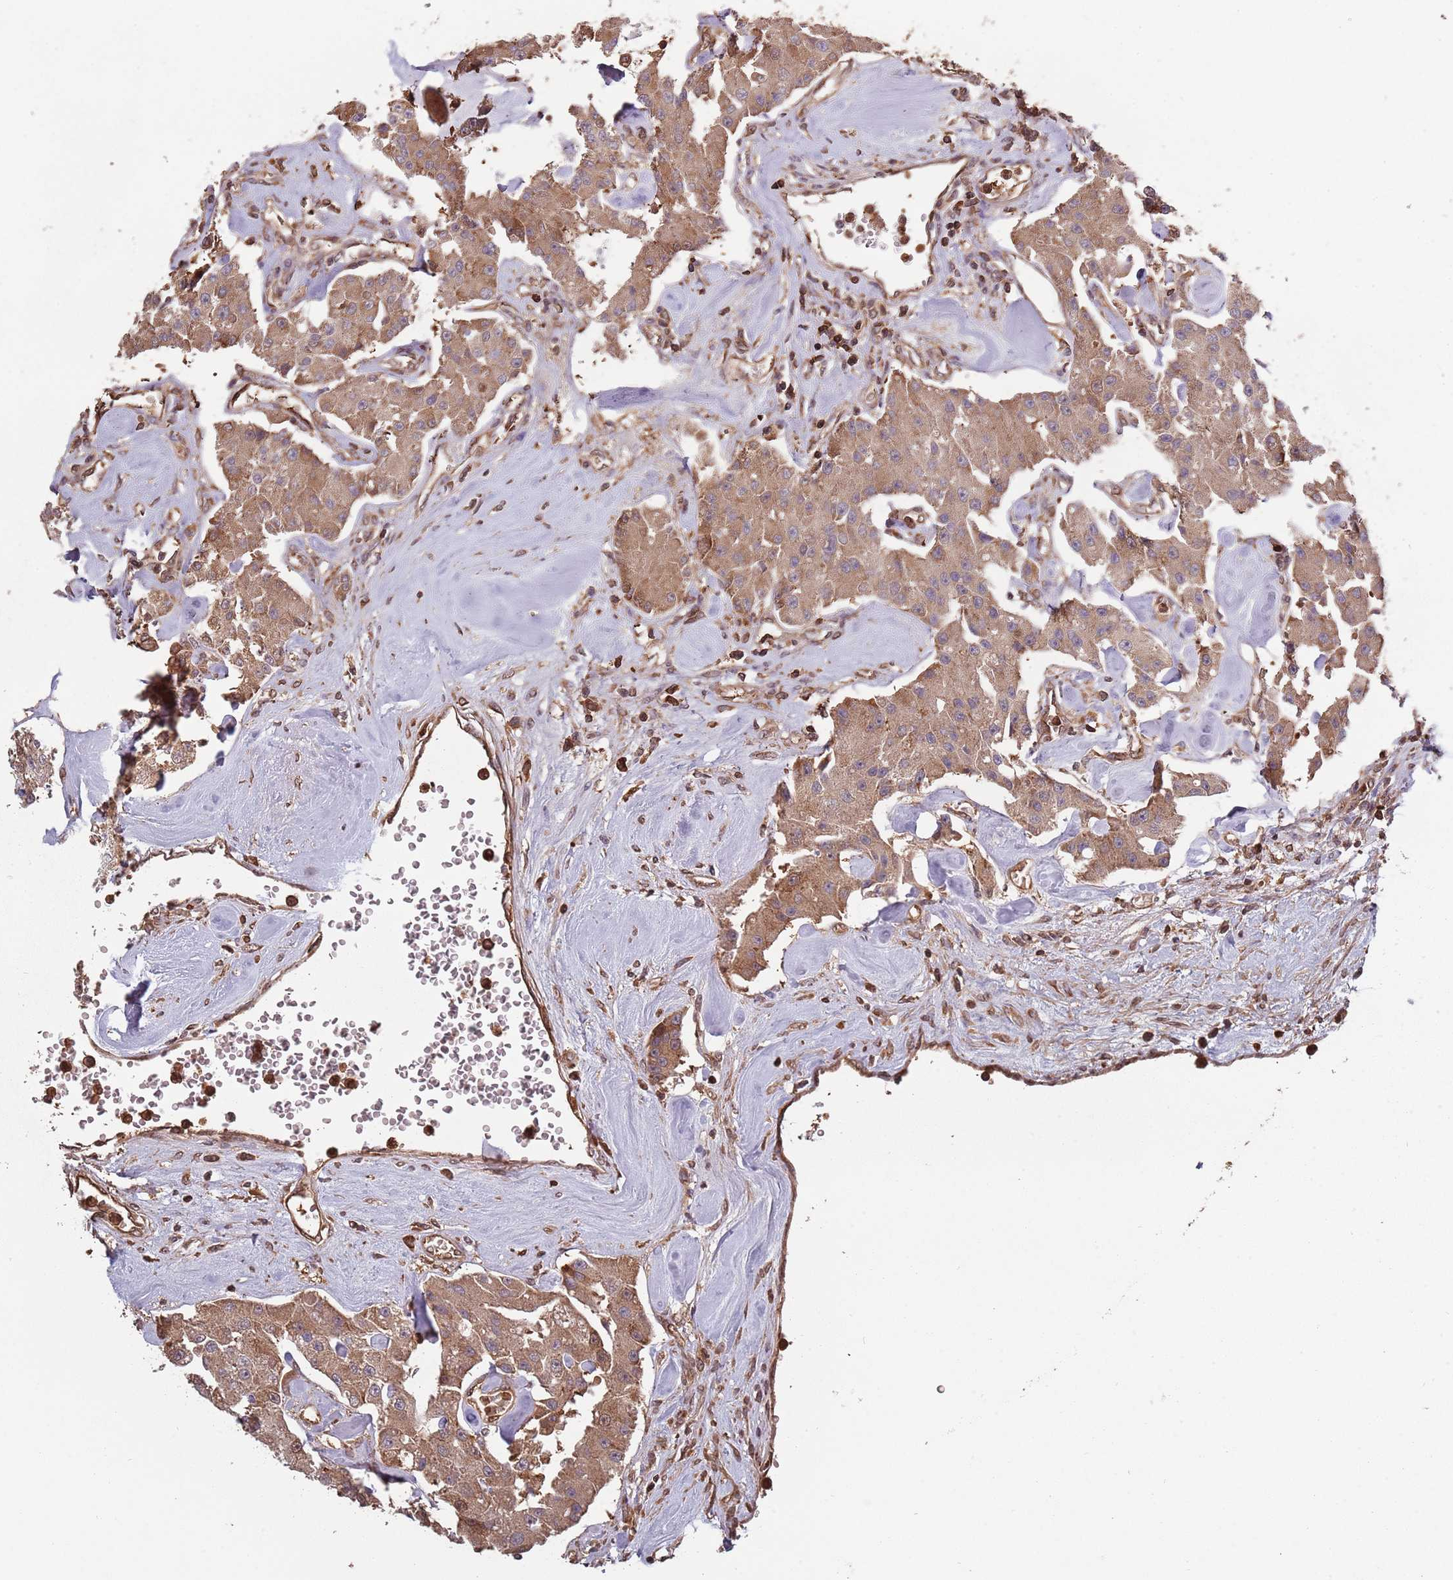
{"staining": {"intensity": "moderate", "quantity": ">75%", "location": "cytoplasmic/membranous,nuclear"}, "tissue": "carcinoid", "cell_type": "Tumor cells", "image_type": "cancer", "snomed": [{"axis": "morphology", "description": "Carcinoid, malignant, NOS"}, {"axis": "topography", "description": "Pancreas"}], "caption": "Immunohistochemical staining of human carcinoid demonstrates medium levels of moderate cytoplasmic/membranous and nuclear staining in about >75% of tumor cells.", "gene": "COG4", "patient": {"sex": "male", "age": 41}}